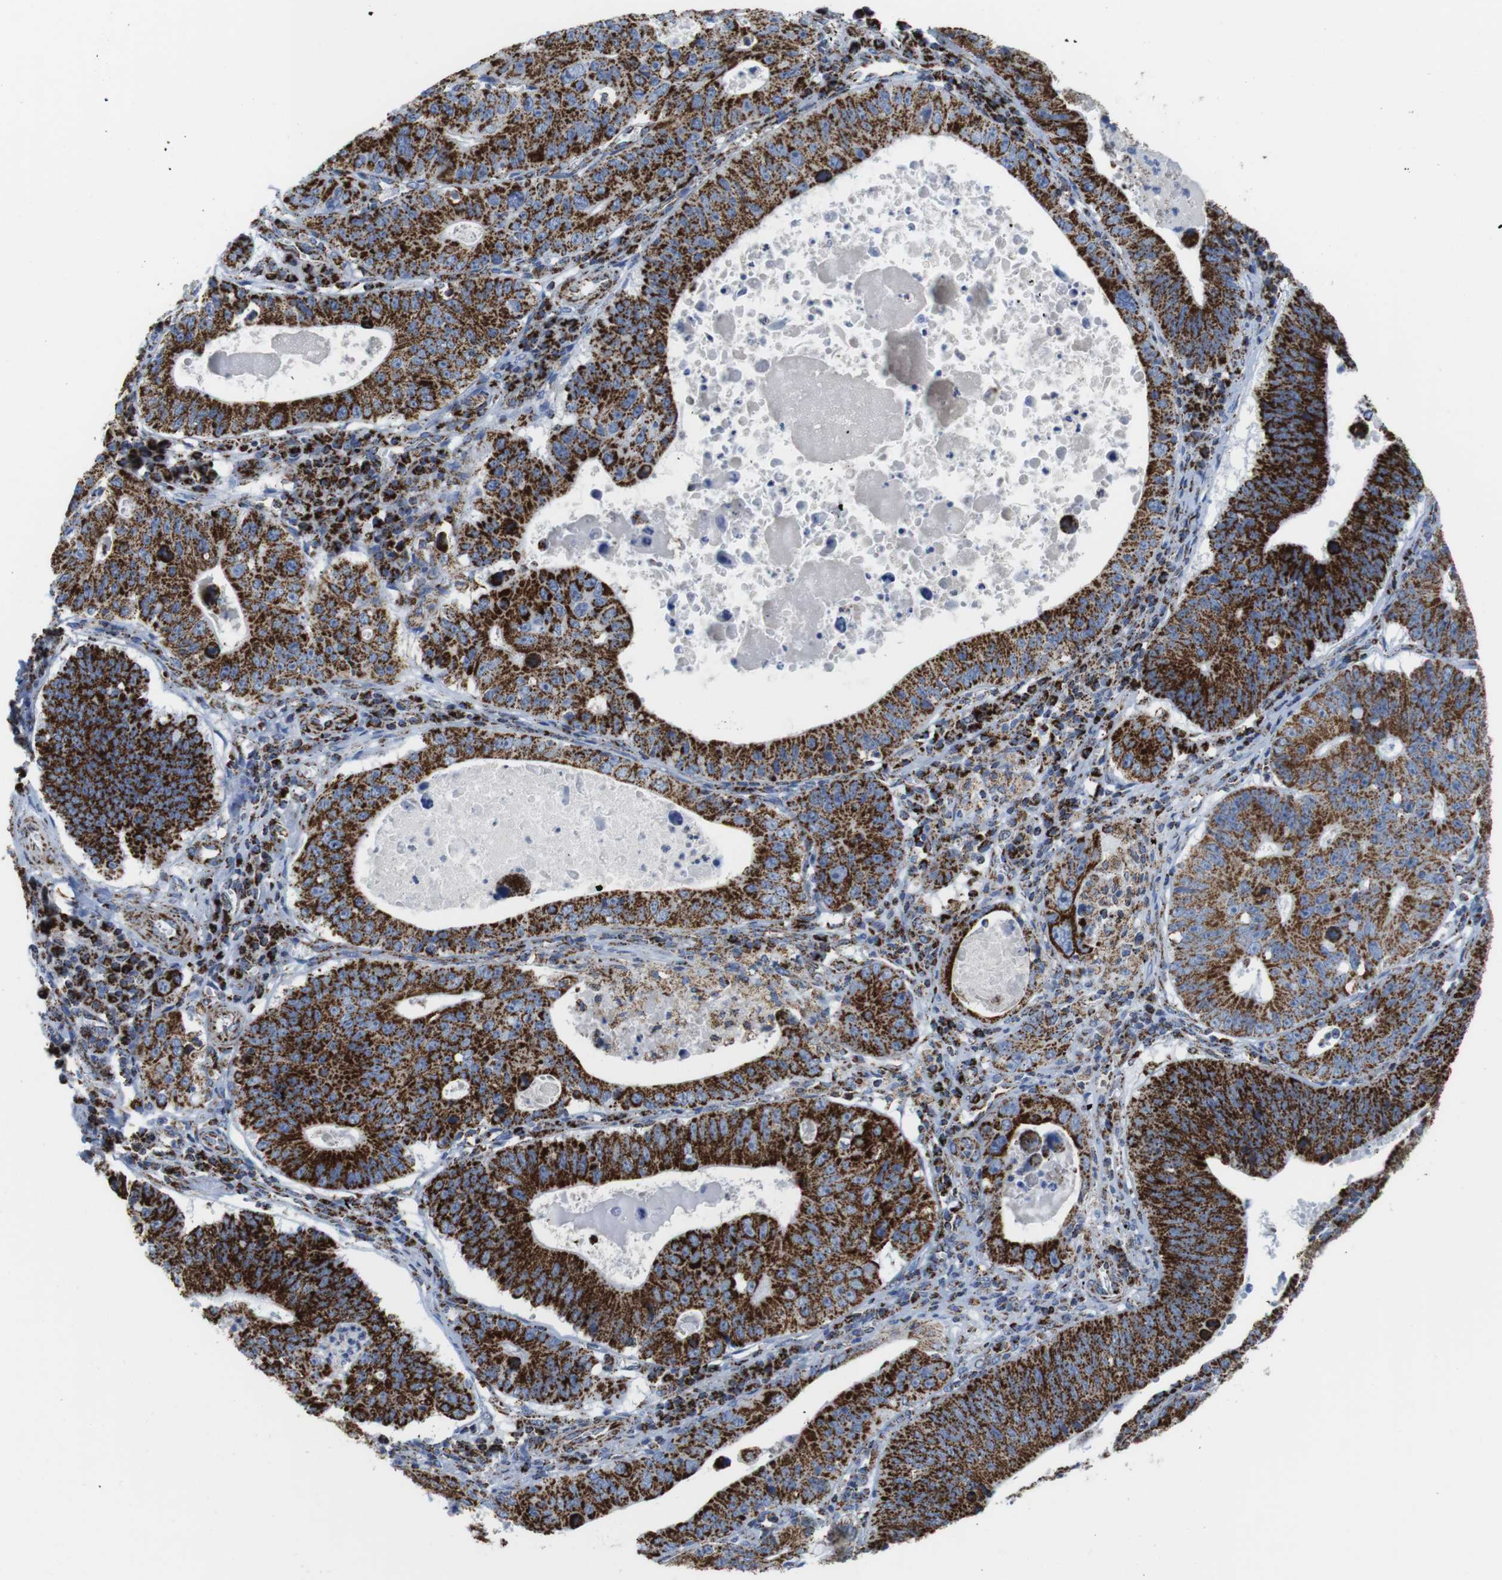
{"staining": {"intensity": "strong", "quantity": ">75%", "location": "cytoplasmic/membranous"}, "tissue": "stomach cancer", "cell_type": "Tumor cells", "image_type": "cancer", "snomed": [{"axis": "morphology", "description": "Adenocarcinoma, NOS"}, {"axis": "topography", "description": "Stomach"}], "caption": "Strong cytoplasmic/membranous staining for a protein is appreciated in about >75% of tumor cells of adenocarcinoma (stomach) using immunohistochemistry.", "gene": "ATP5PO", "patient": {"sex": "male", "age": 59}}